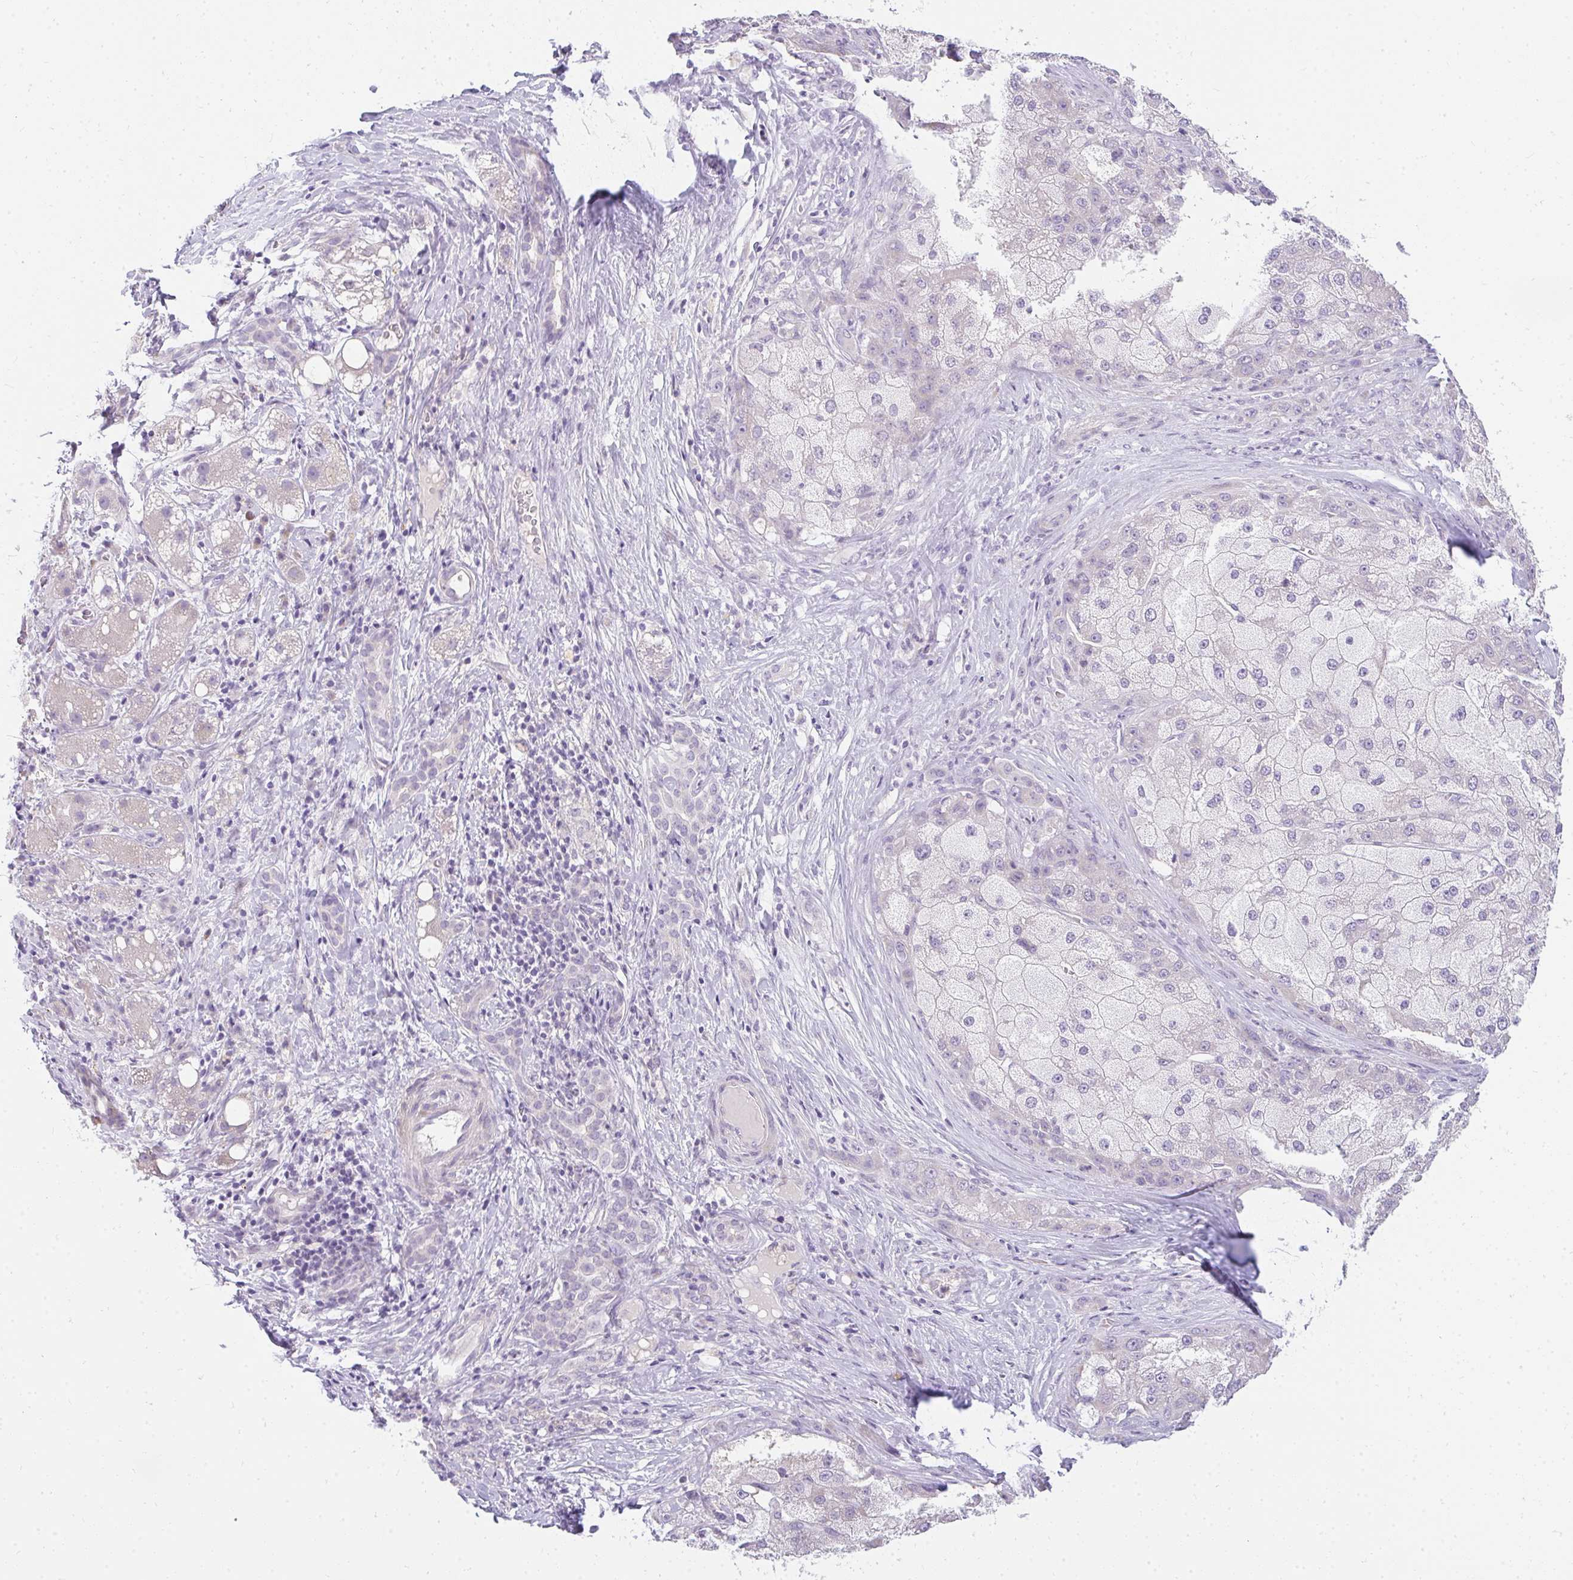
{"staining": {"intensity": "negative", "quantity": "none", "location": "none"}, "tissue": "liver cancer", "cell_type": "Tumor cells", "image_type": "cancer", "snomed": [{"axis": "morphology", "description": "Carcinoma, Hepatocellular, NOS"}, {"axis": "topography", "description": "Liver"}], "caption": "Immunohistochemistry histopathology image of neoplastic tissue: human hepatocellular carcinoma (liver) stained with DAB (3,3'-diaminobenzidine) displays no significant protein staining in tumor cells.", "gene": "PPP1R3G", "patient": {"sex": "male", "age": 67}}